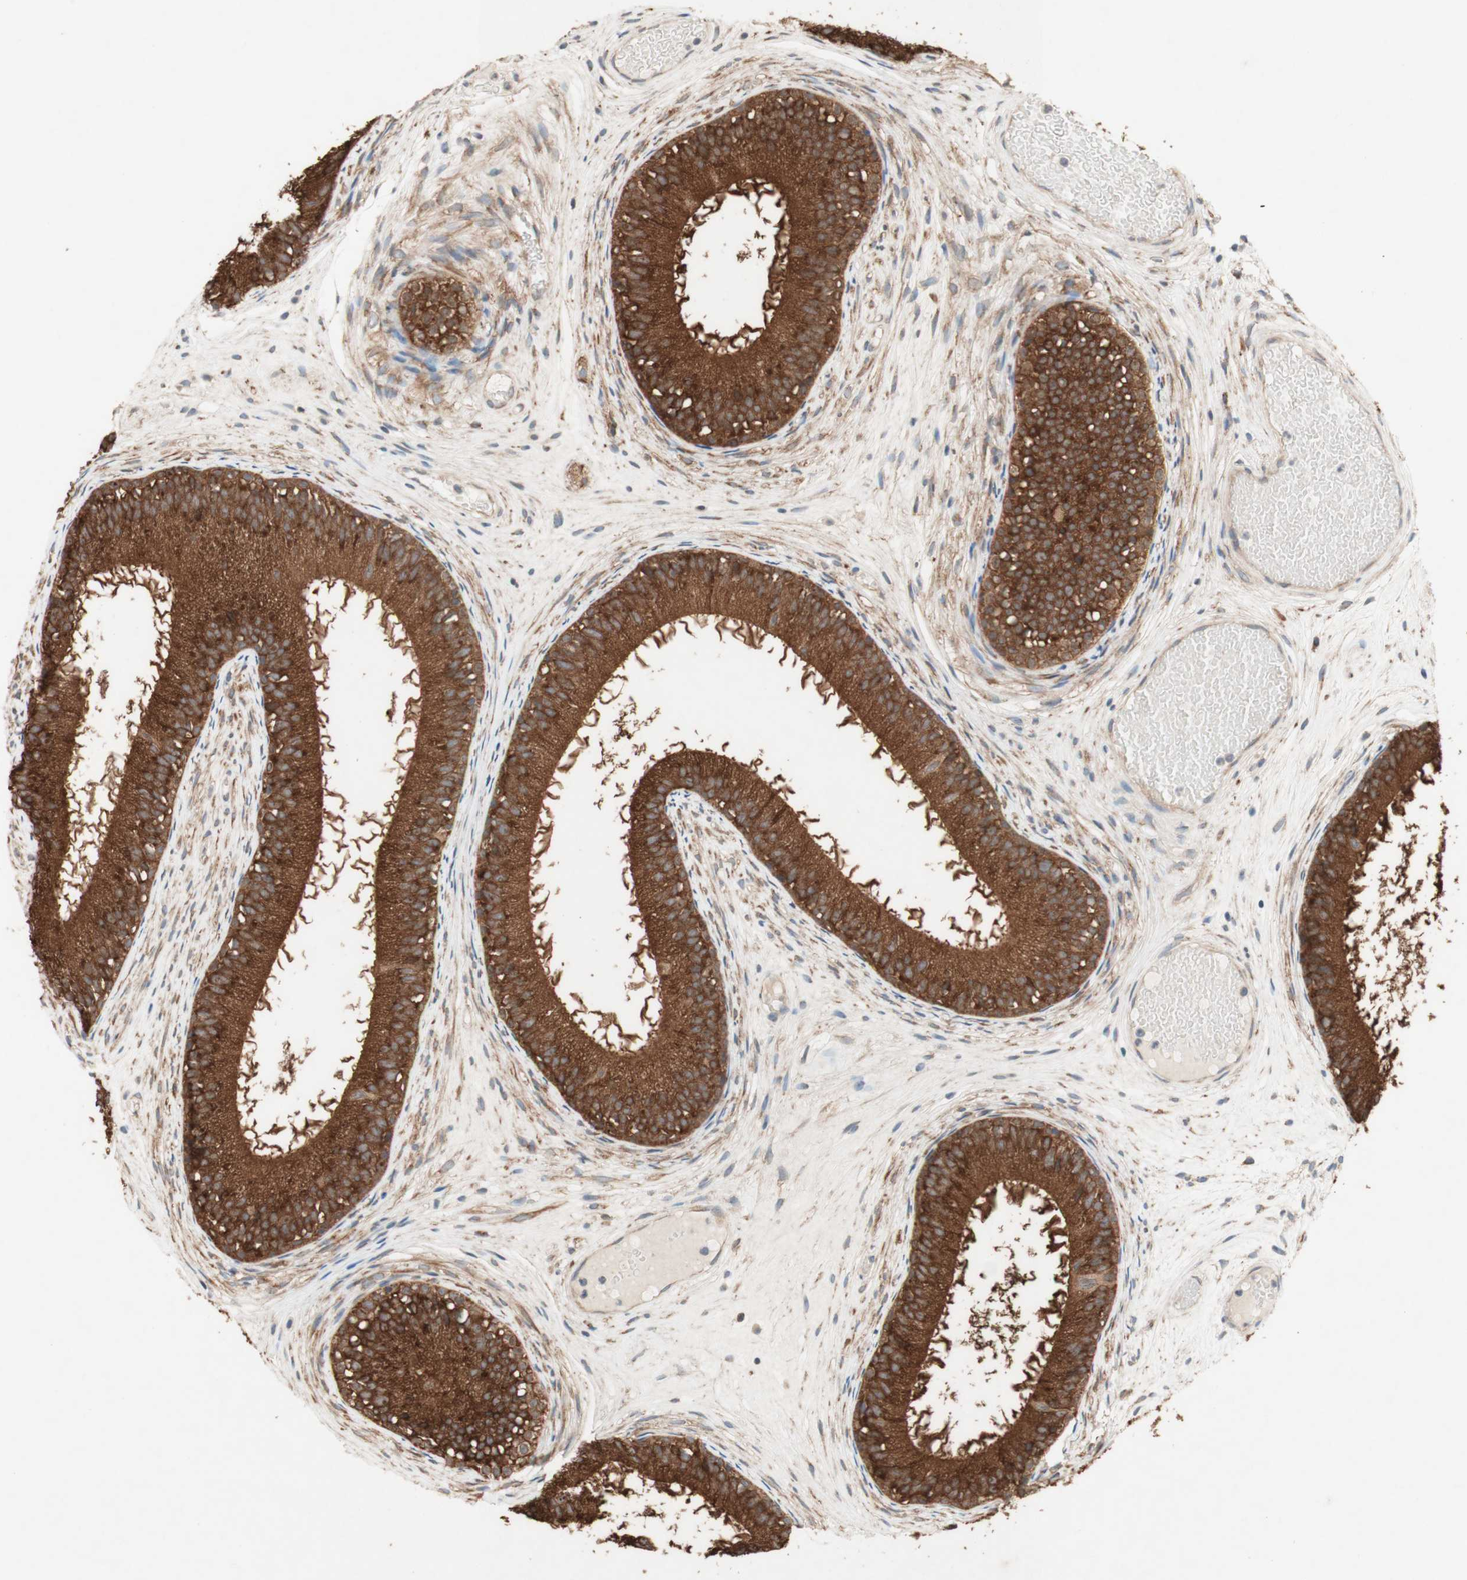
{"staining": {"intensity": "strong", "quantity": ">75%", "location": "cytoplasmic/membranous"}, "tissue": "epididymis", "cell_type": "Glandular cells", "image_type": "normal", "snomed": [{"axis": "morphology", "description": "Normal tissue, NOS"}, {"axis": "morphology", "description": "Atrophy, NOS"}, {"axis": "topography", "description": "Testis"}, {"axis": "topography", "description": "Epididymis"}], "caption": "Approximately >75% of glandular cells in benign human epididymis reveal strong cytoplasmic/membranous protein positivity as visualized by brown immunohistochemical staining.", "gene": "SOCS2", "patient": {"sex": "male", "age": 18}}